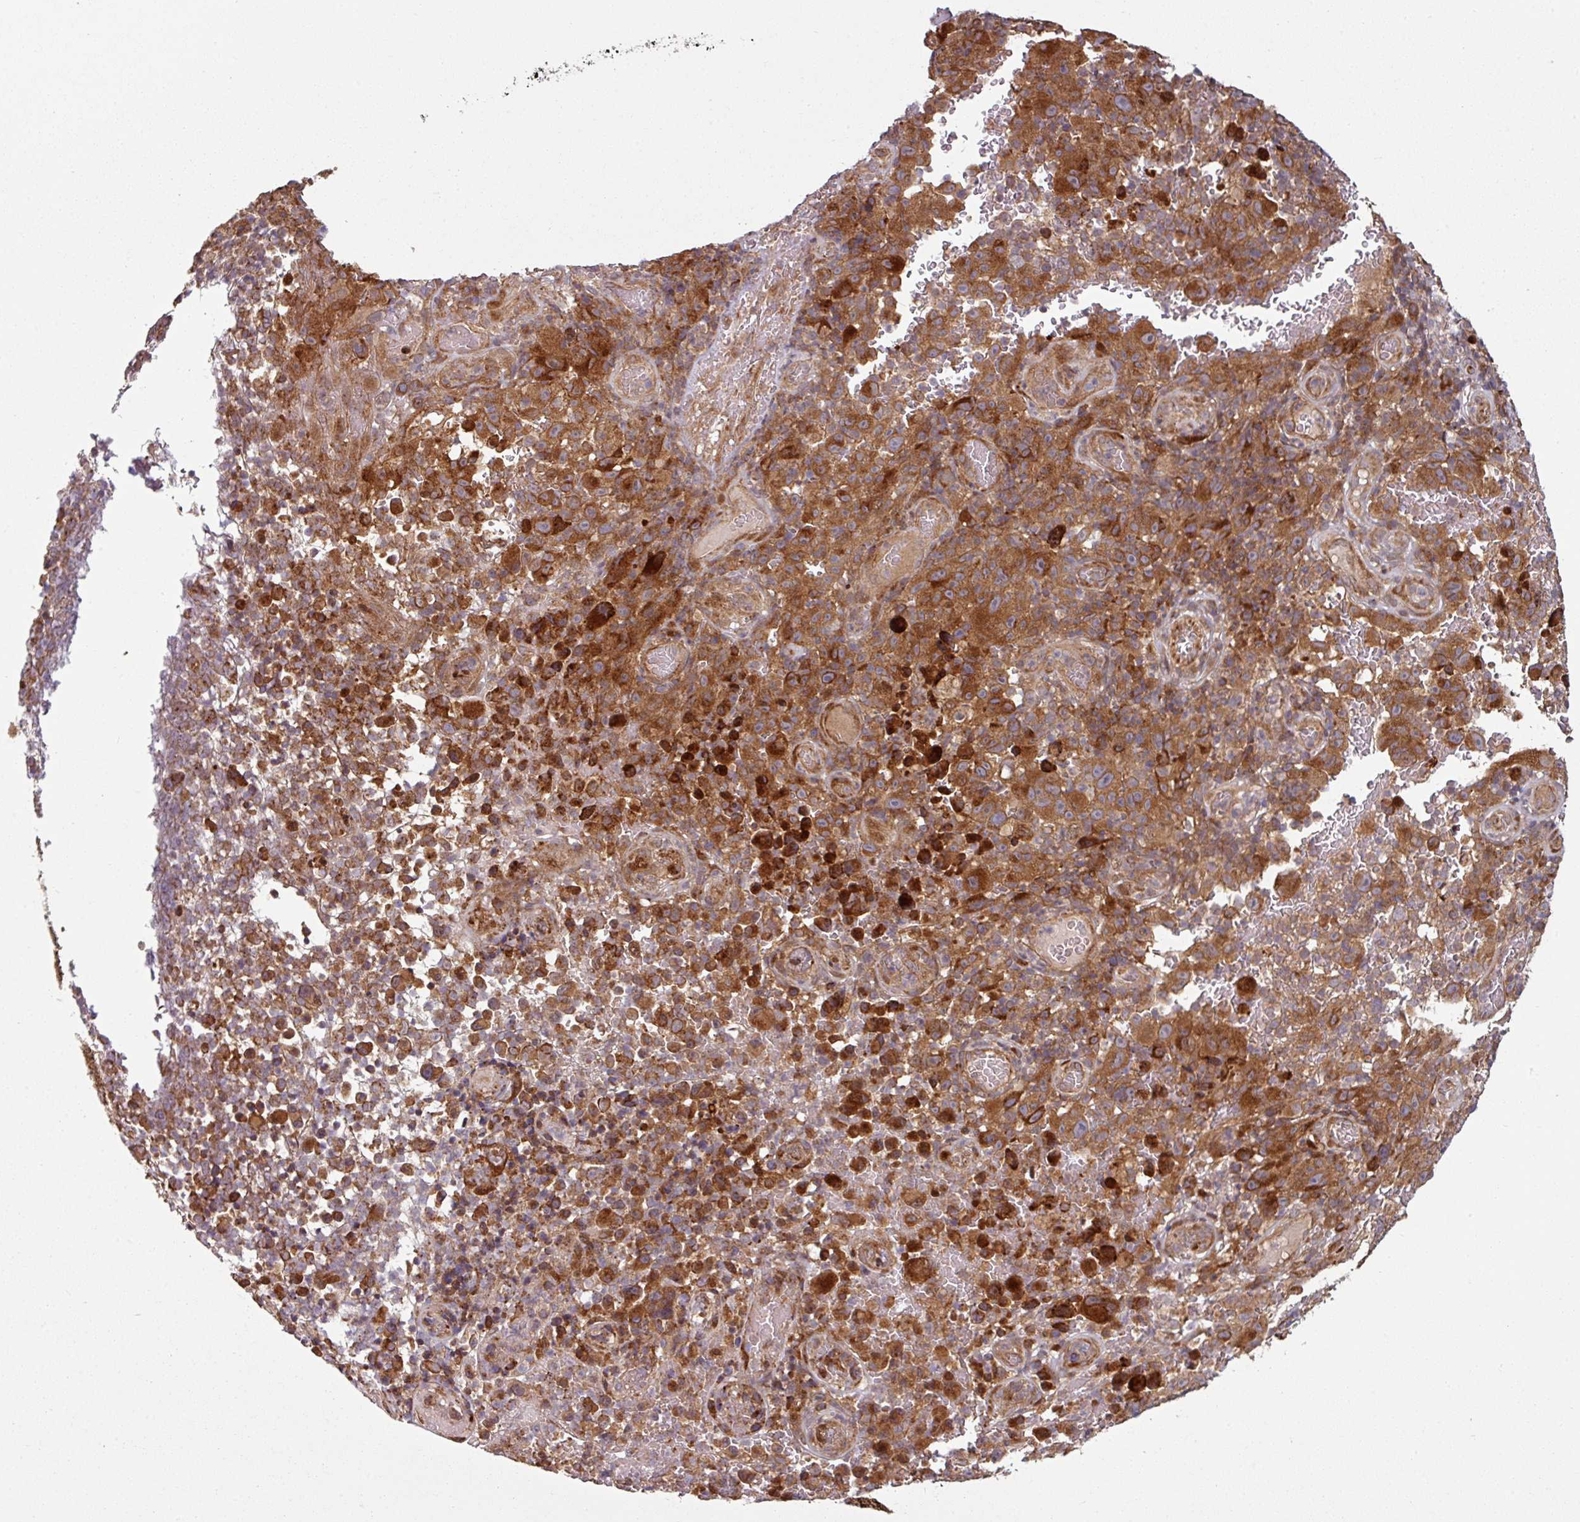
{"staining": {"intensity": "moderate", "quantity": ">75%", "location": "cytoplasmic/membranous"}, "tissue": "melanoma", "cell_type": "Tumor cells", "image_type": "cancer", "snomed": [{"axis": "morphology", "description": "Malignant melanoma, NOS"}, {"axis": "topography", "description": "Skin"}], "caption": "Immunohistochemical staining of melanoma reveals medium levels of moderate cytoplasmic/membranous protein staining in approximately >75% of tumor cells.", "gene": "RAB5A", "patient": {"sex": "female", "age": 82}}